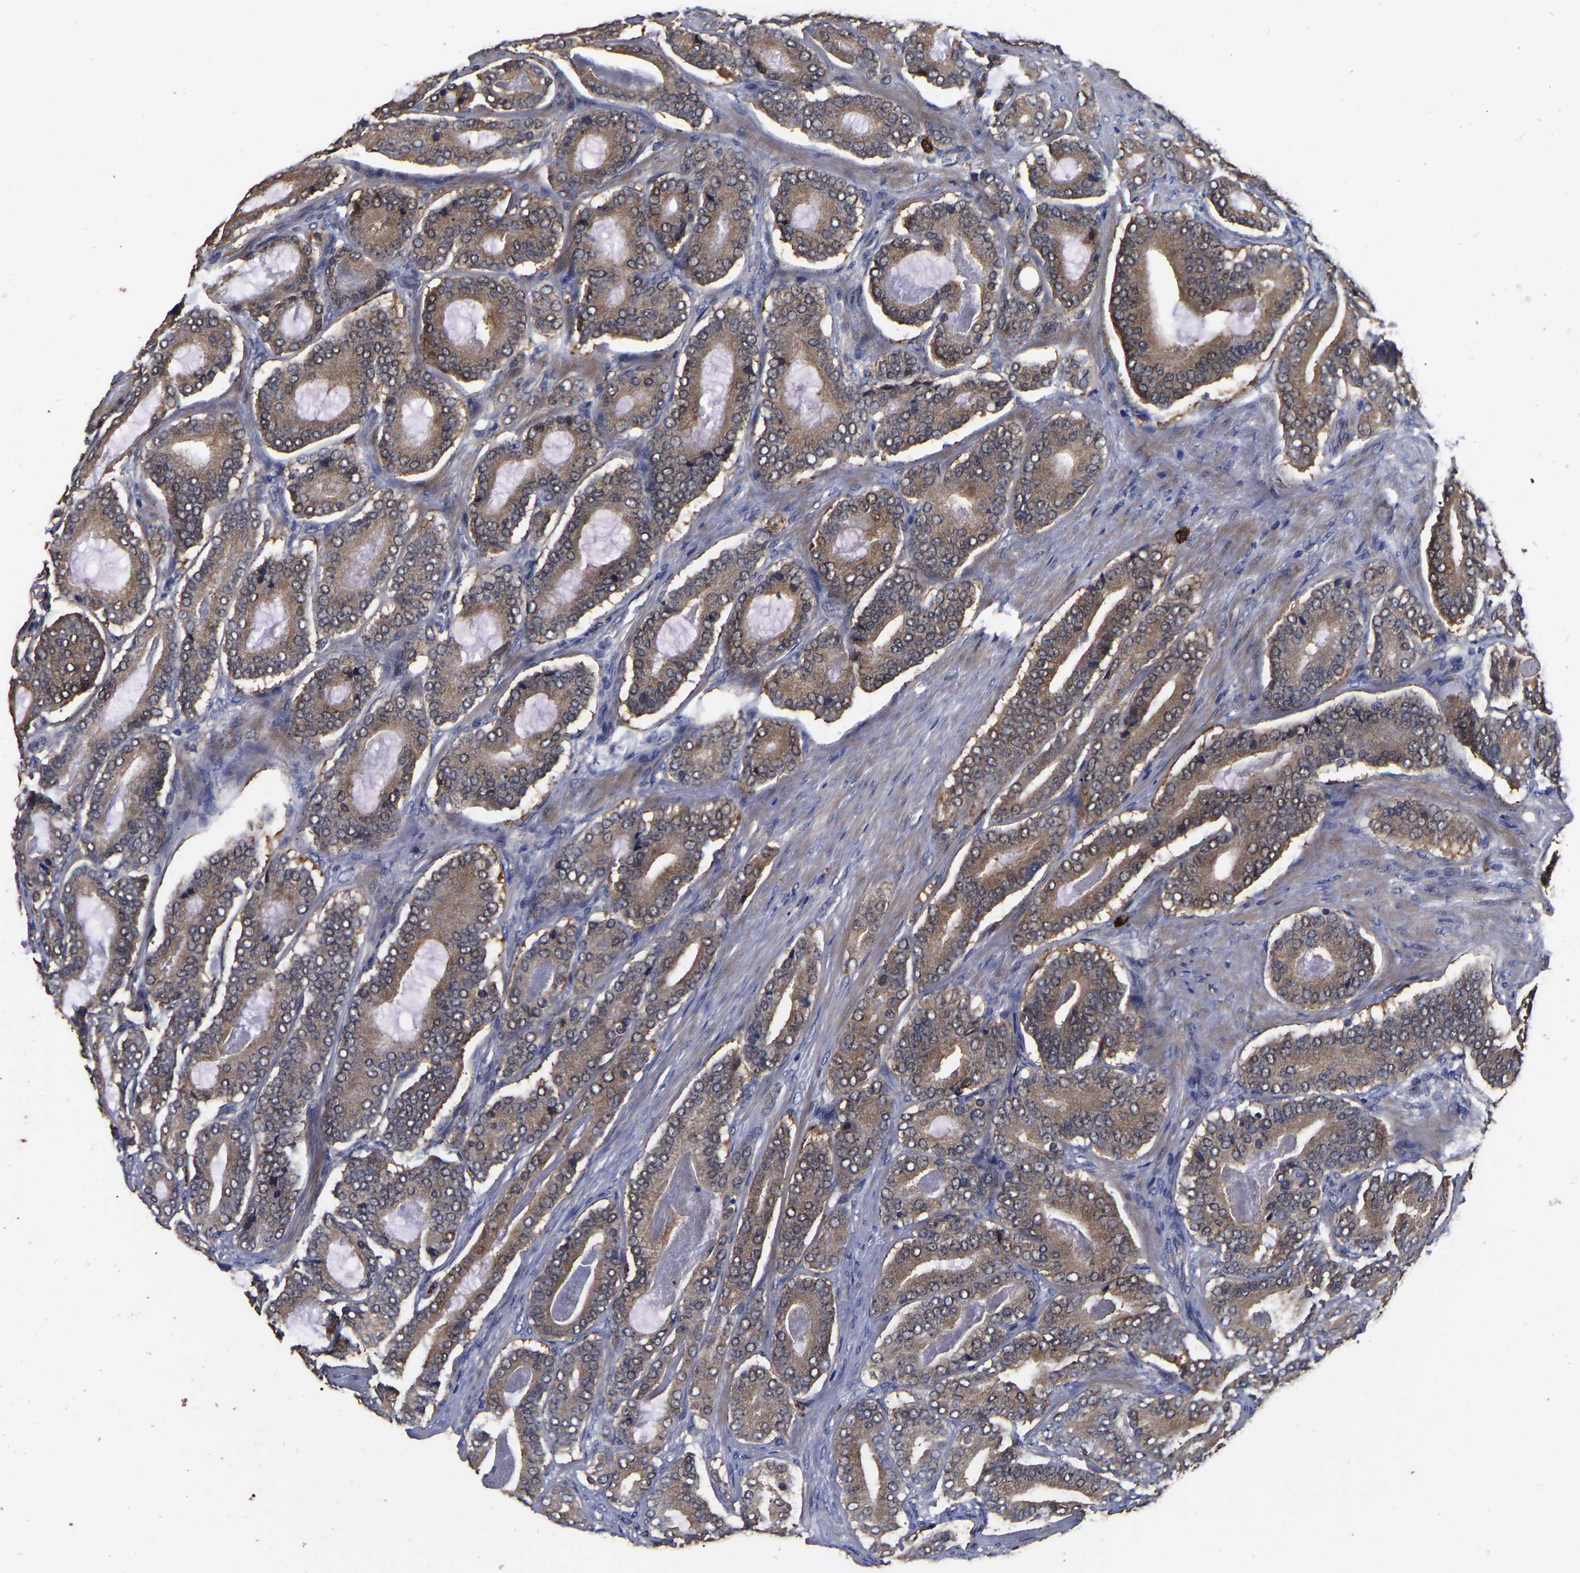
{"staining": {"intensity": "moderate", "quantity": ">75%", "location": "cytoplasmic/membranous"}, "tissue": "prostate cancer", "cell_type": "Tumor cells", "image_type": "cancer", "snomed": [{"axis": "morphology", "description": "Adenocarcinoma, High grade"}, {"axis": "topography", "description": "Prostate"}], "caption": "There is medium levels of moderate cytoplasmic/membranous expression in tumor cells of prostate cancer, as demonstrated by immunohistochemical staining (brown color).", "gene": "STK32C", "patient": {"sex": "male", "age": 60}}